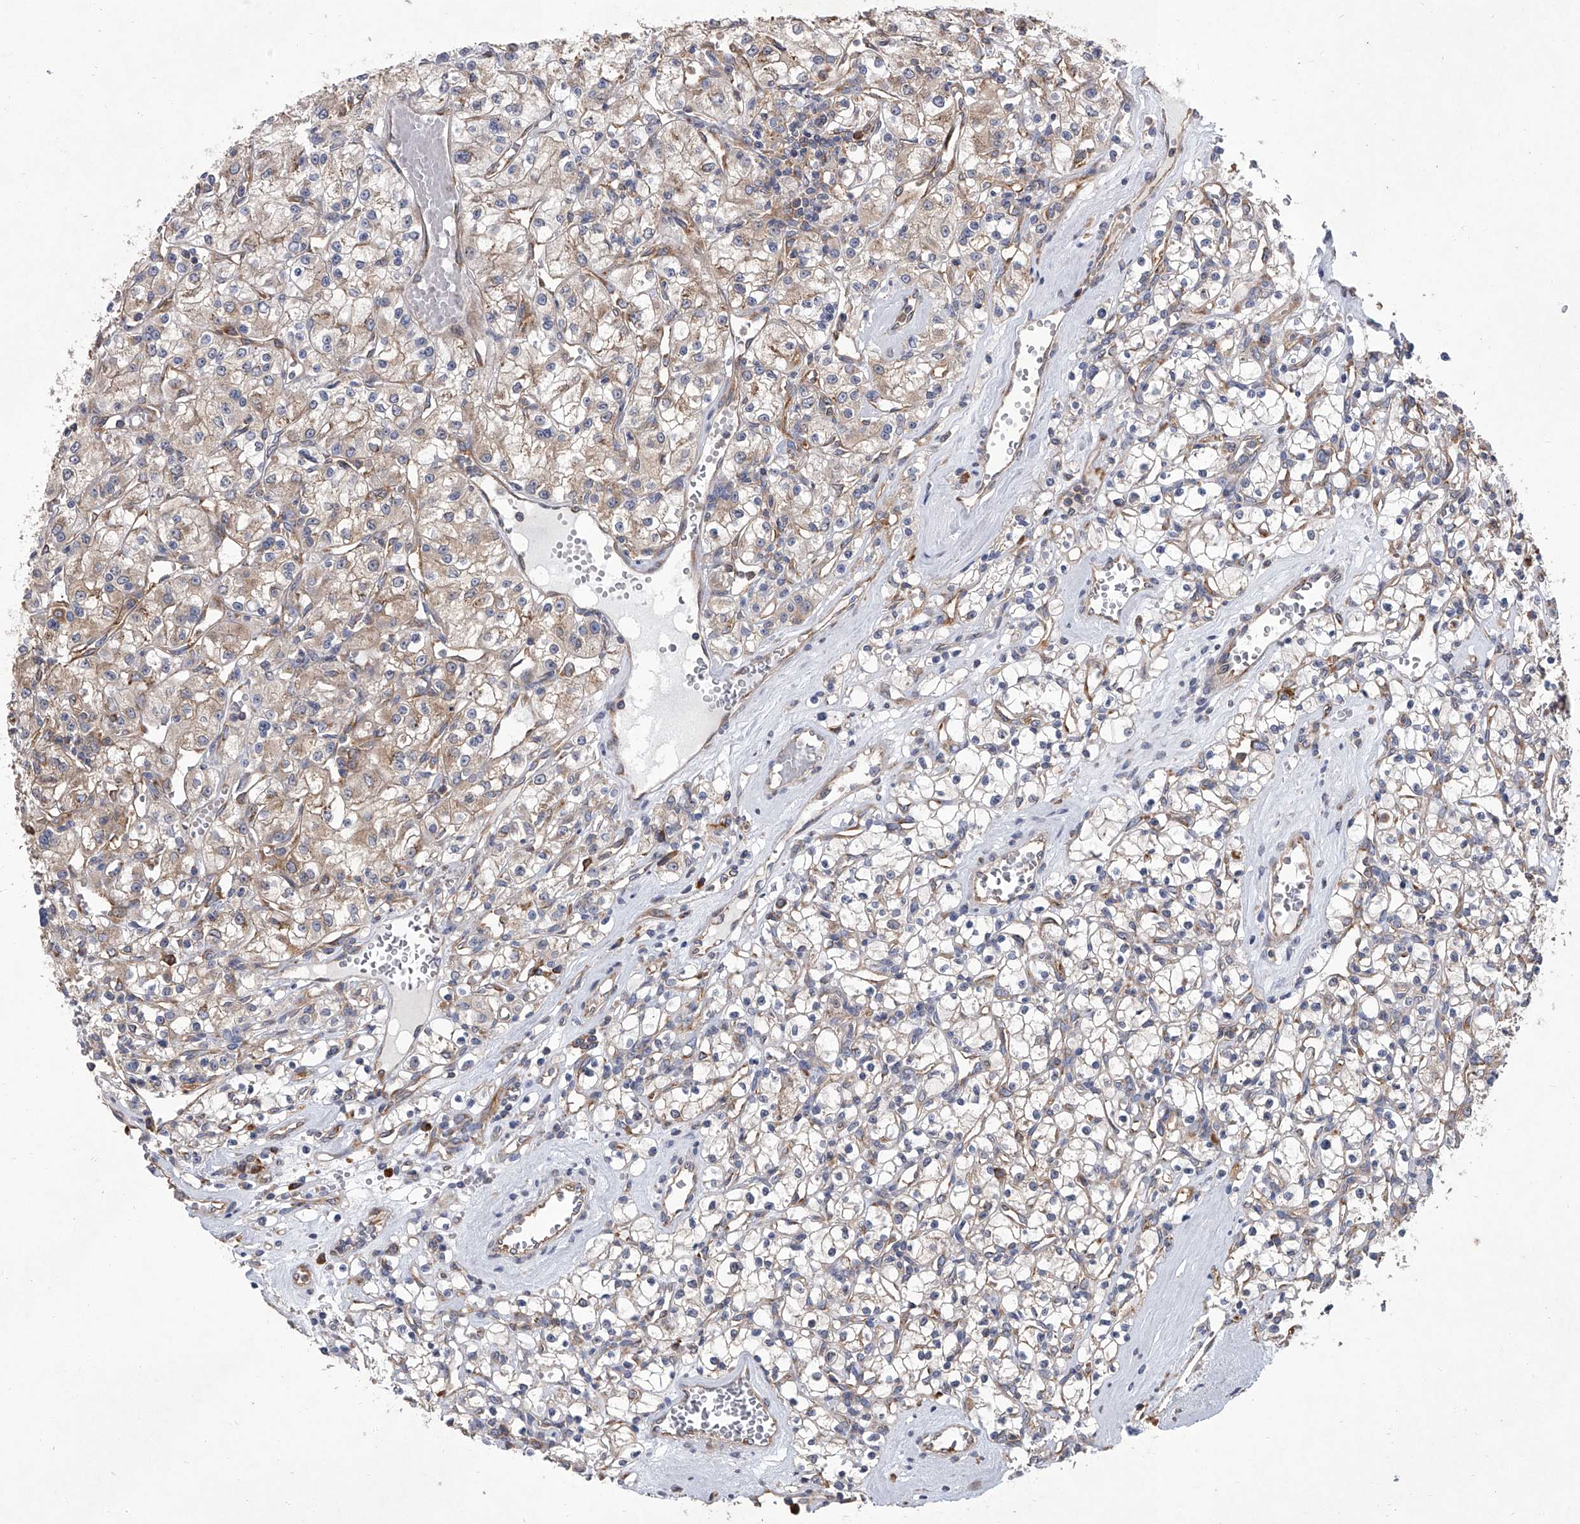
{"staining": {"intensity": "weak", "quantity": "<25%", "location": "cytoplasmic/membranous"}, "tissue": "renal cancer", "cell_type": "Tumor cells", "image_type": "cancer", "snomed": [{"axis": "morphology", "description": "Adenocarcinoma, NOS"}, {"axis": "topography", "description": "Kidney"}], "caption": "The image shows no significant positivity in tumor cells of renal cancer.", "gene": "EIF2S2", "patient": {"sex": "female", "age": 59}}